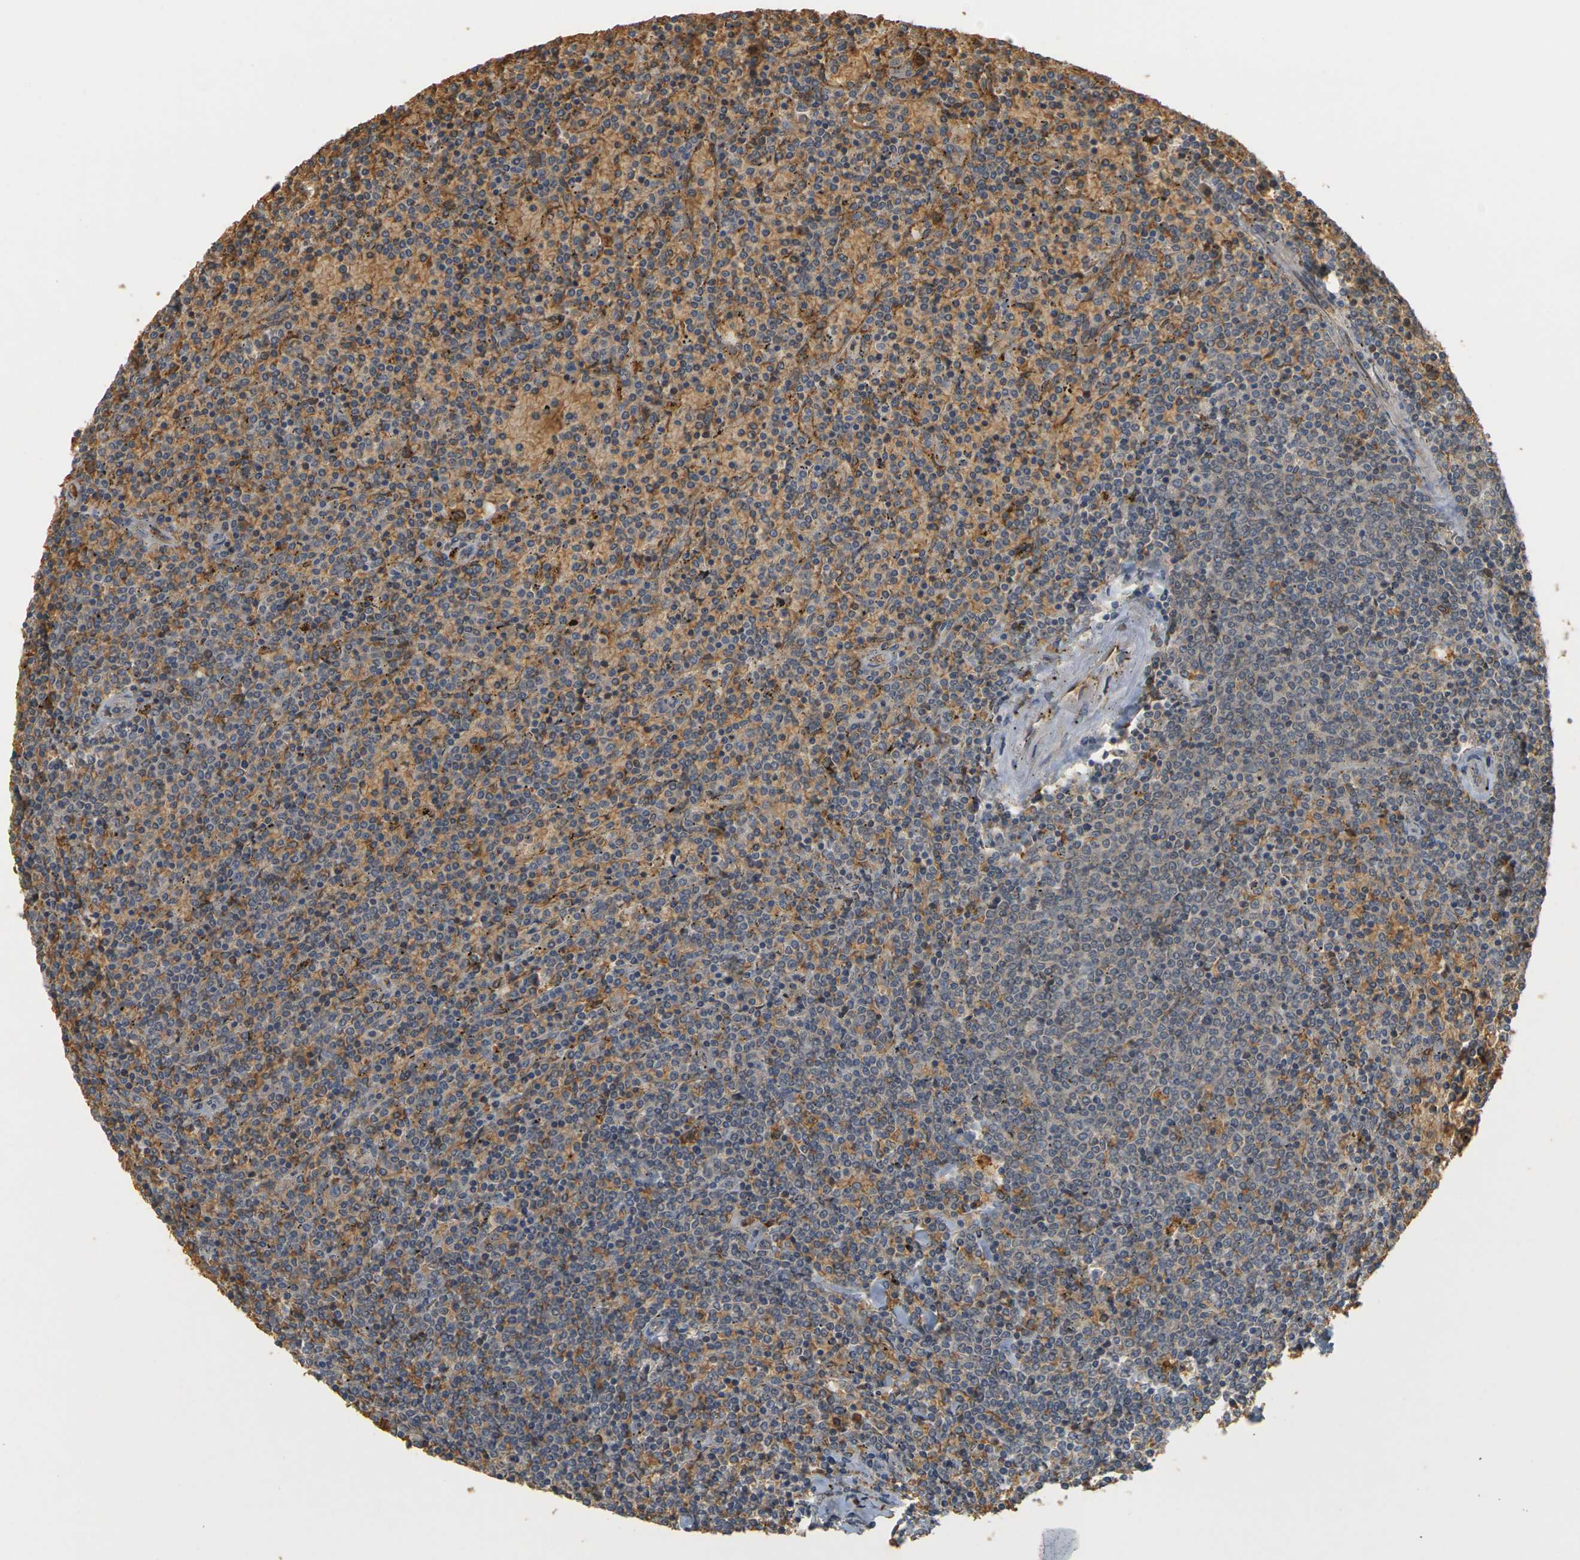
{"staining": {"intensity": "weak", "quantity": "25%-75%", "location": "cytoplasmic/membranous"}, "tissue": "lymphoma", "cell_type": "Tumor cells", "image_type": "cancer", "snomed": [{"axis": "morphology", "description": "Malignant lymphoma, non-Hodgkin's type, Low grade"}, {"axis": "topography", "description": "Spleen"}], "caption": "Human low-grade malignant lymphoma, non-Hodgkin's type stained with a brown dye exhibits weak cytoplasmic/membranous positive positivity in approximately 25%-75% of tumor cells.", "gene": "MEGF9", "patient": {"sex": "female", "age": 77}}